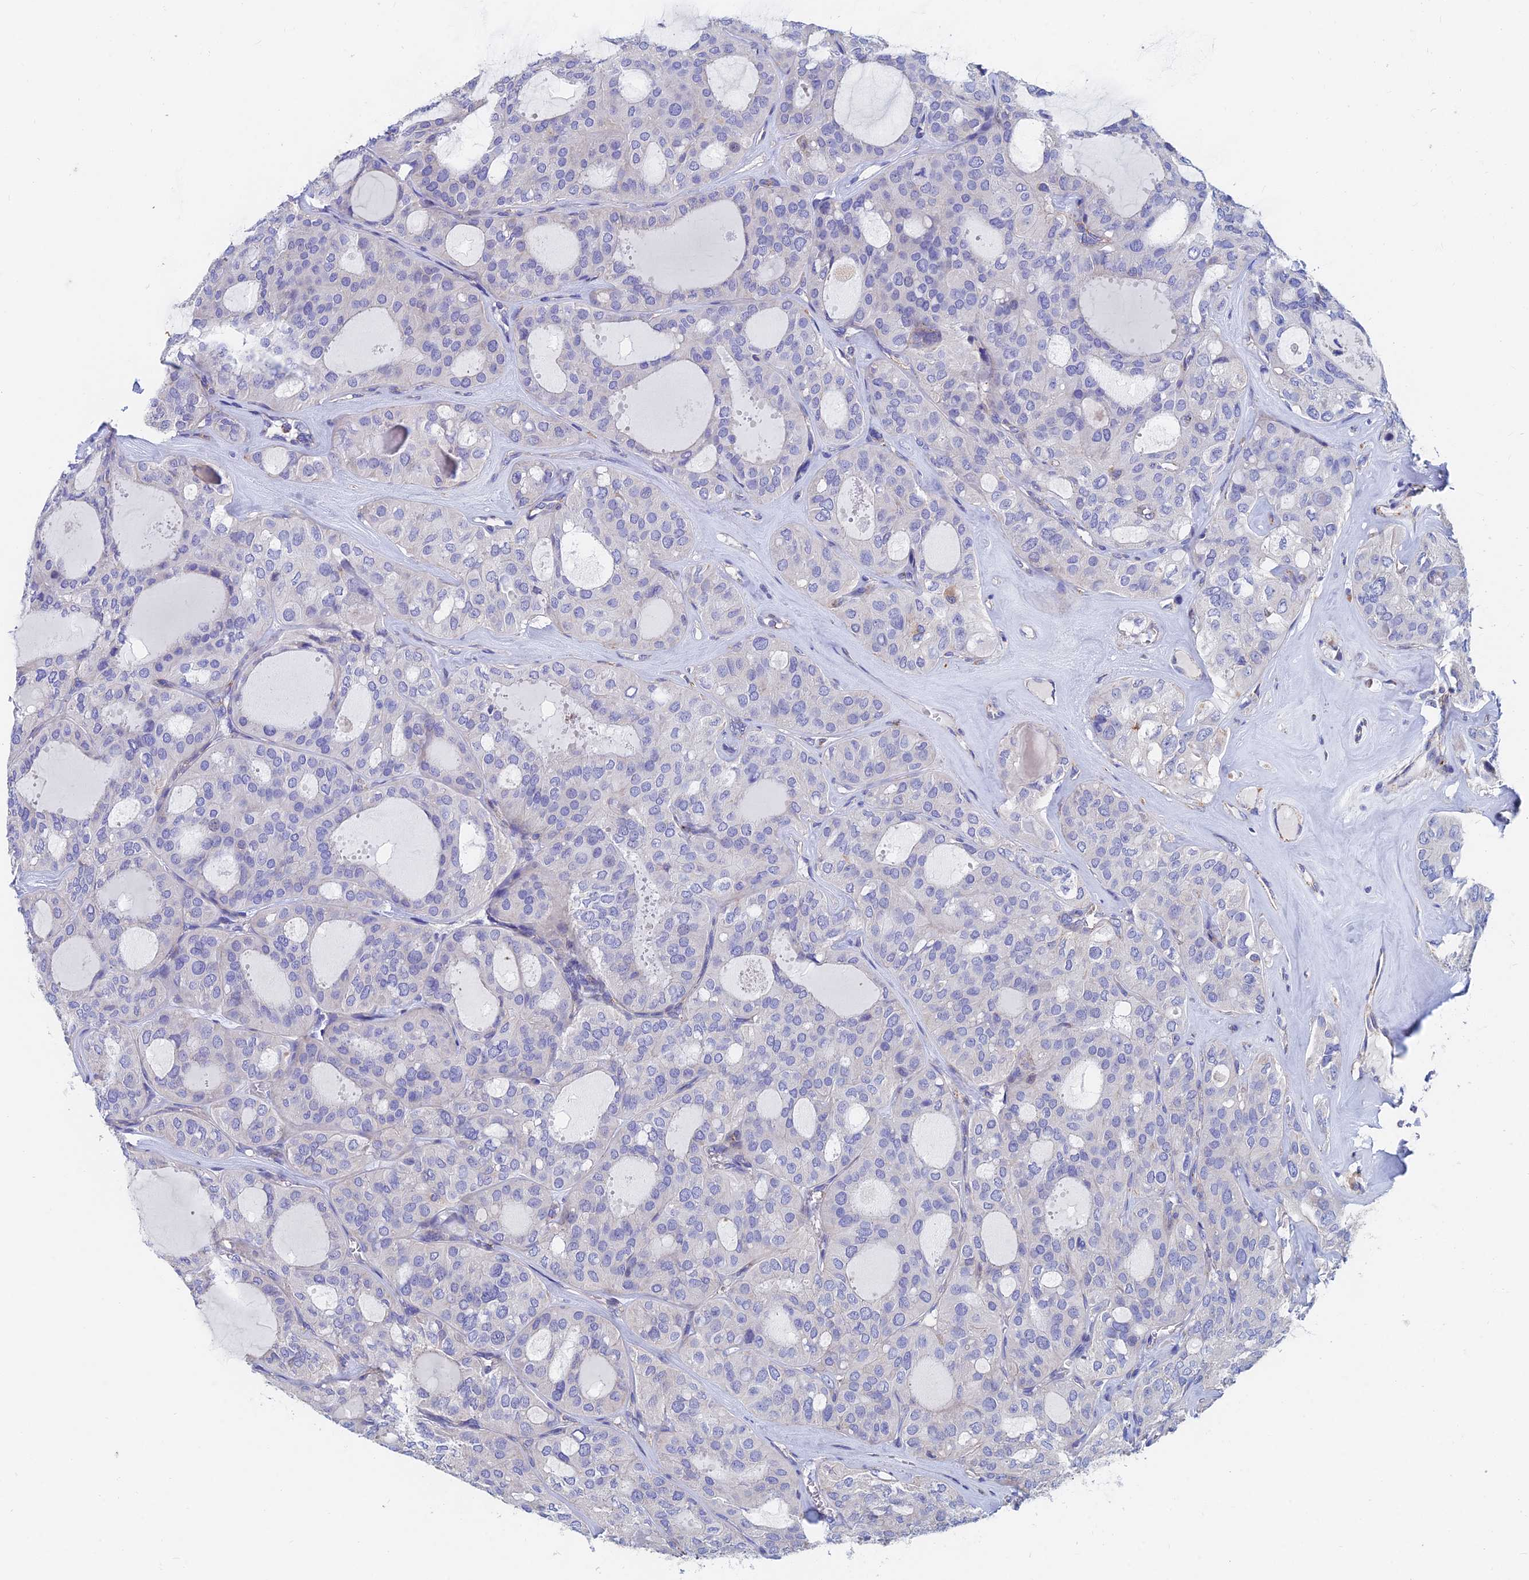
{"staining": {"intensity": "negative", "quantity": "none", "location": "none"}, "tissue": "thyroid cancer", "cell_type": "Tumor cells", "image_type": "cancer", "snomed": [{"axis": "morphology", "description": "Follicular adenoma carcinoma, NOS"}, {"axis": "topography", "description": "Thyroid gland"}], "caption": "The histopathology image shows no staining of tumor cells in thyroid cancer. The staining was performed using DAB to visualize the protein expression in brown, while the nuclei were stained in blue with hematoxylin (Magnification: 20x).", "gene": "SPNS1", "patient": {"sex": "male", "age": 75}}